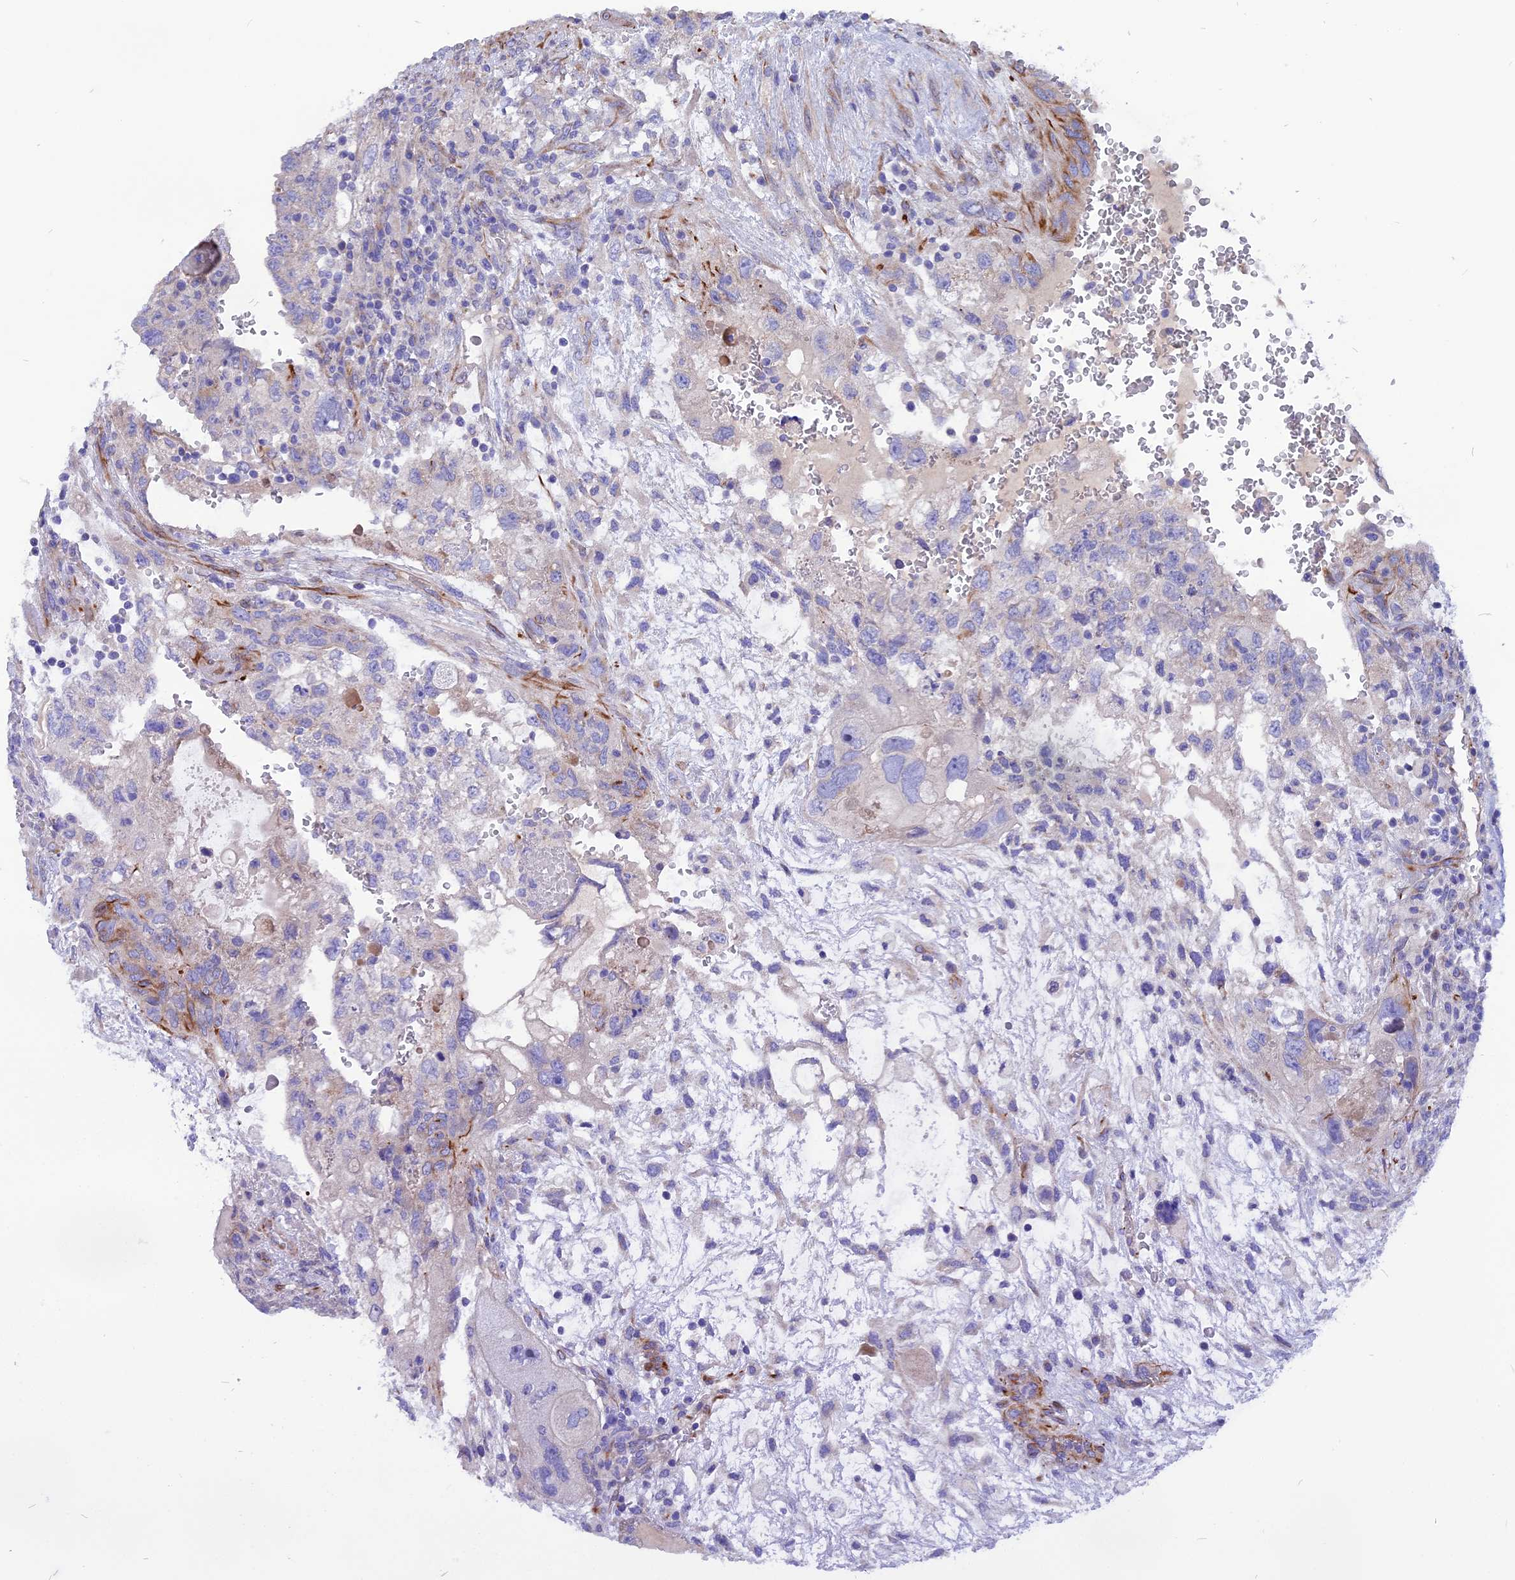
{"staining": {"intensity": "negative", "quantity": "none", "location": "none"}, "tissue": "testis cancer", "cell_type": "Tumor cells", "image_type": "cancer", "snomed": [{"axis": "morphology", "description": "Carcinoma, Embryonal, NOS"}, {"axis": "topography", "description": "Testis"}], "caption": "Testis cancer was stained to show a protein in brown. There is no significant expression in tumor cells.", "gene": "TMEM138", "patient": {"sex": "male", "age": 36}}